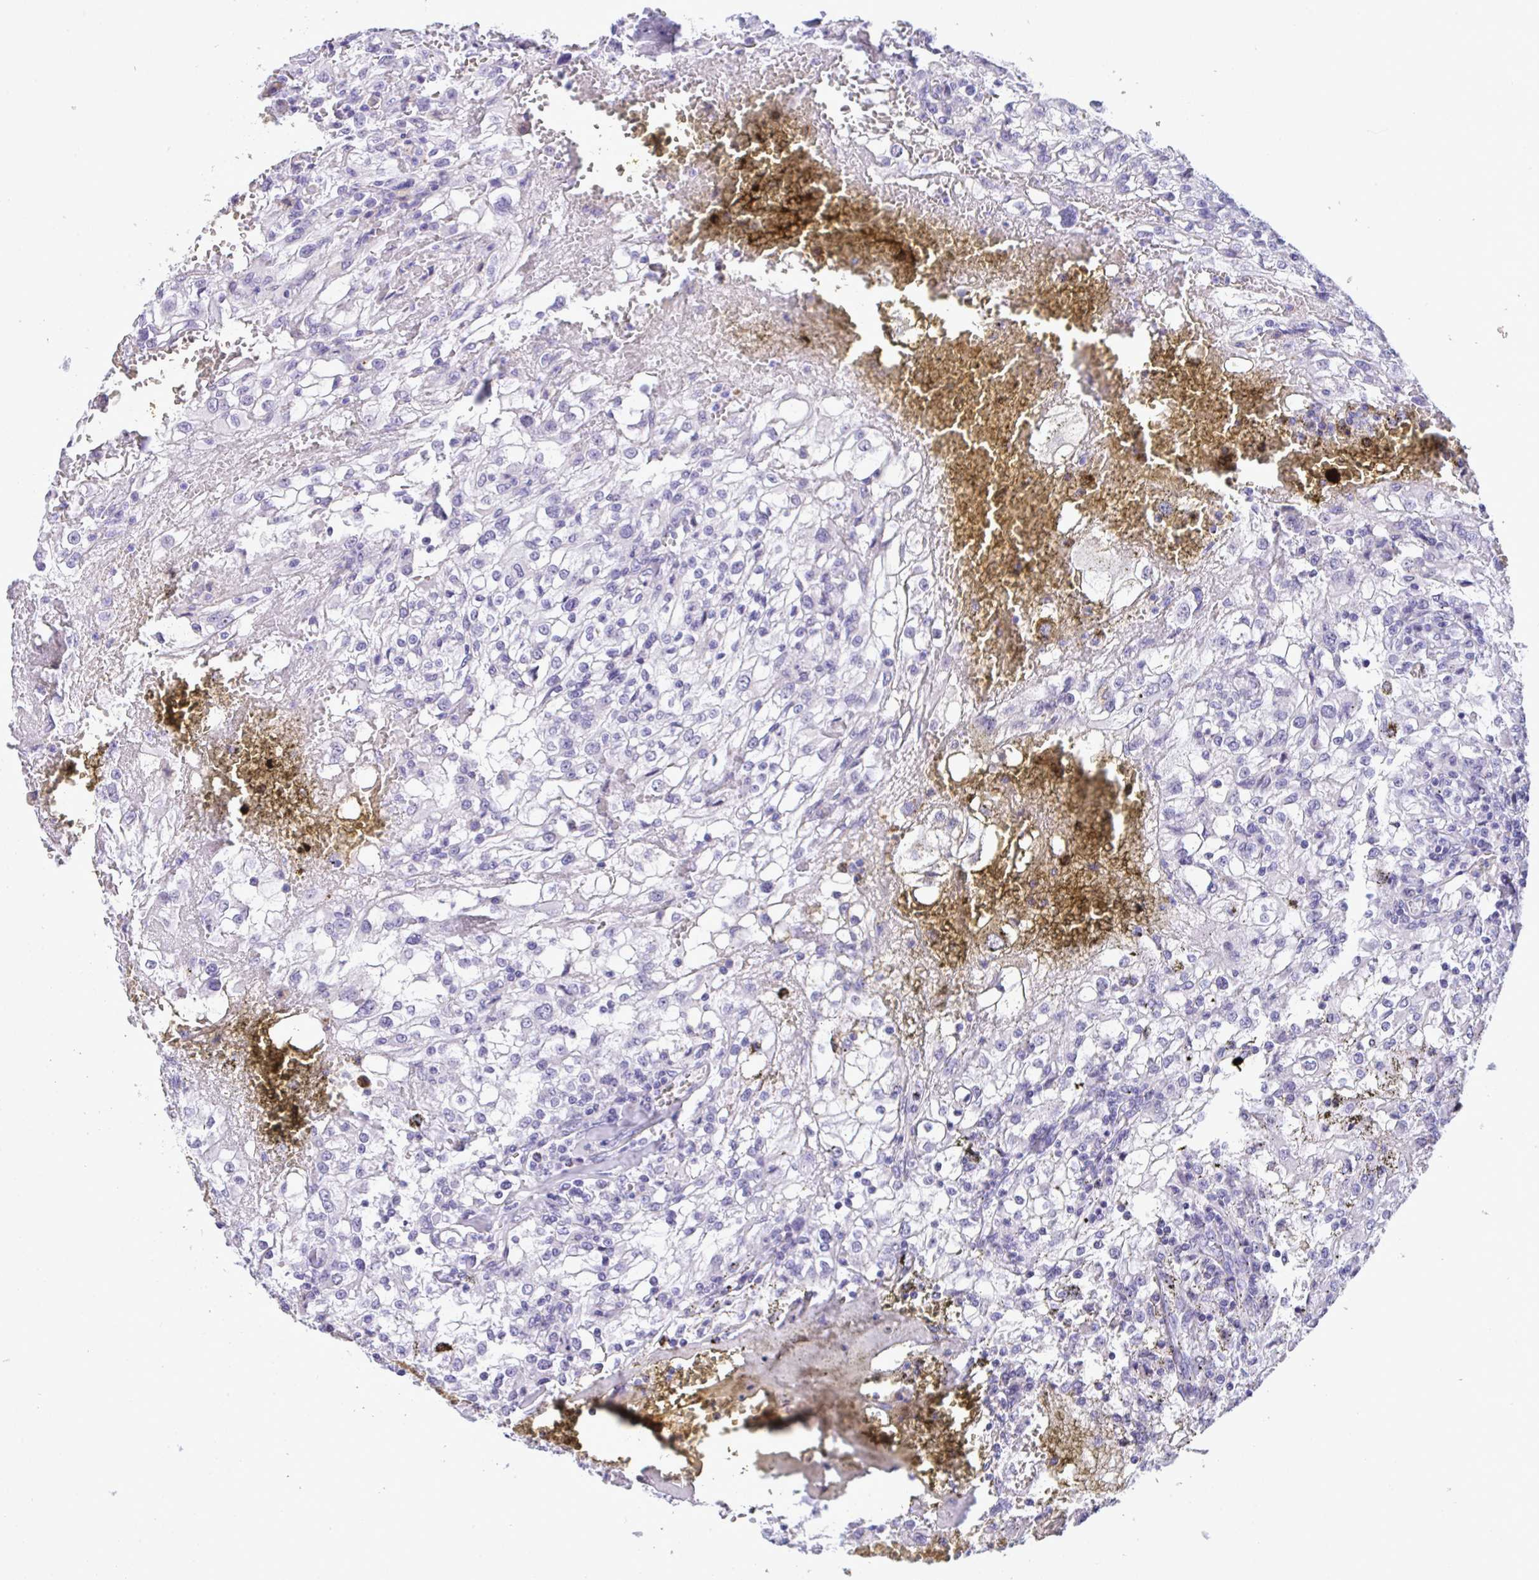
{"staining": {"intensity": "negative", "quantity": "none", "location": "none"}, "tissue": "renal cancer", "cell_type": "Tumor cells", "image_type": "cancer", "snomed": [{"axis": "morphology", "description": "Adenocarcinoma, NOS"}, {"axis": "topography", "description": "Kidney"}], "caption": "Immunohistochemical staining of human renal cancer (adenocarcinoma) reveals no significant staining in tumor cells.", "gene": "YBX2", "patient": {"sex": "female", "age": 74}}